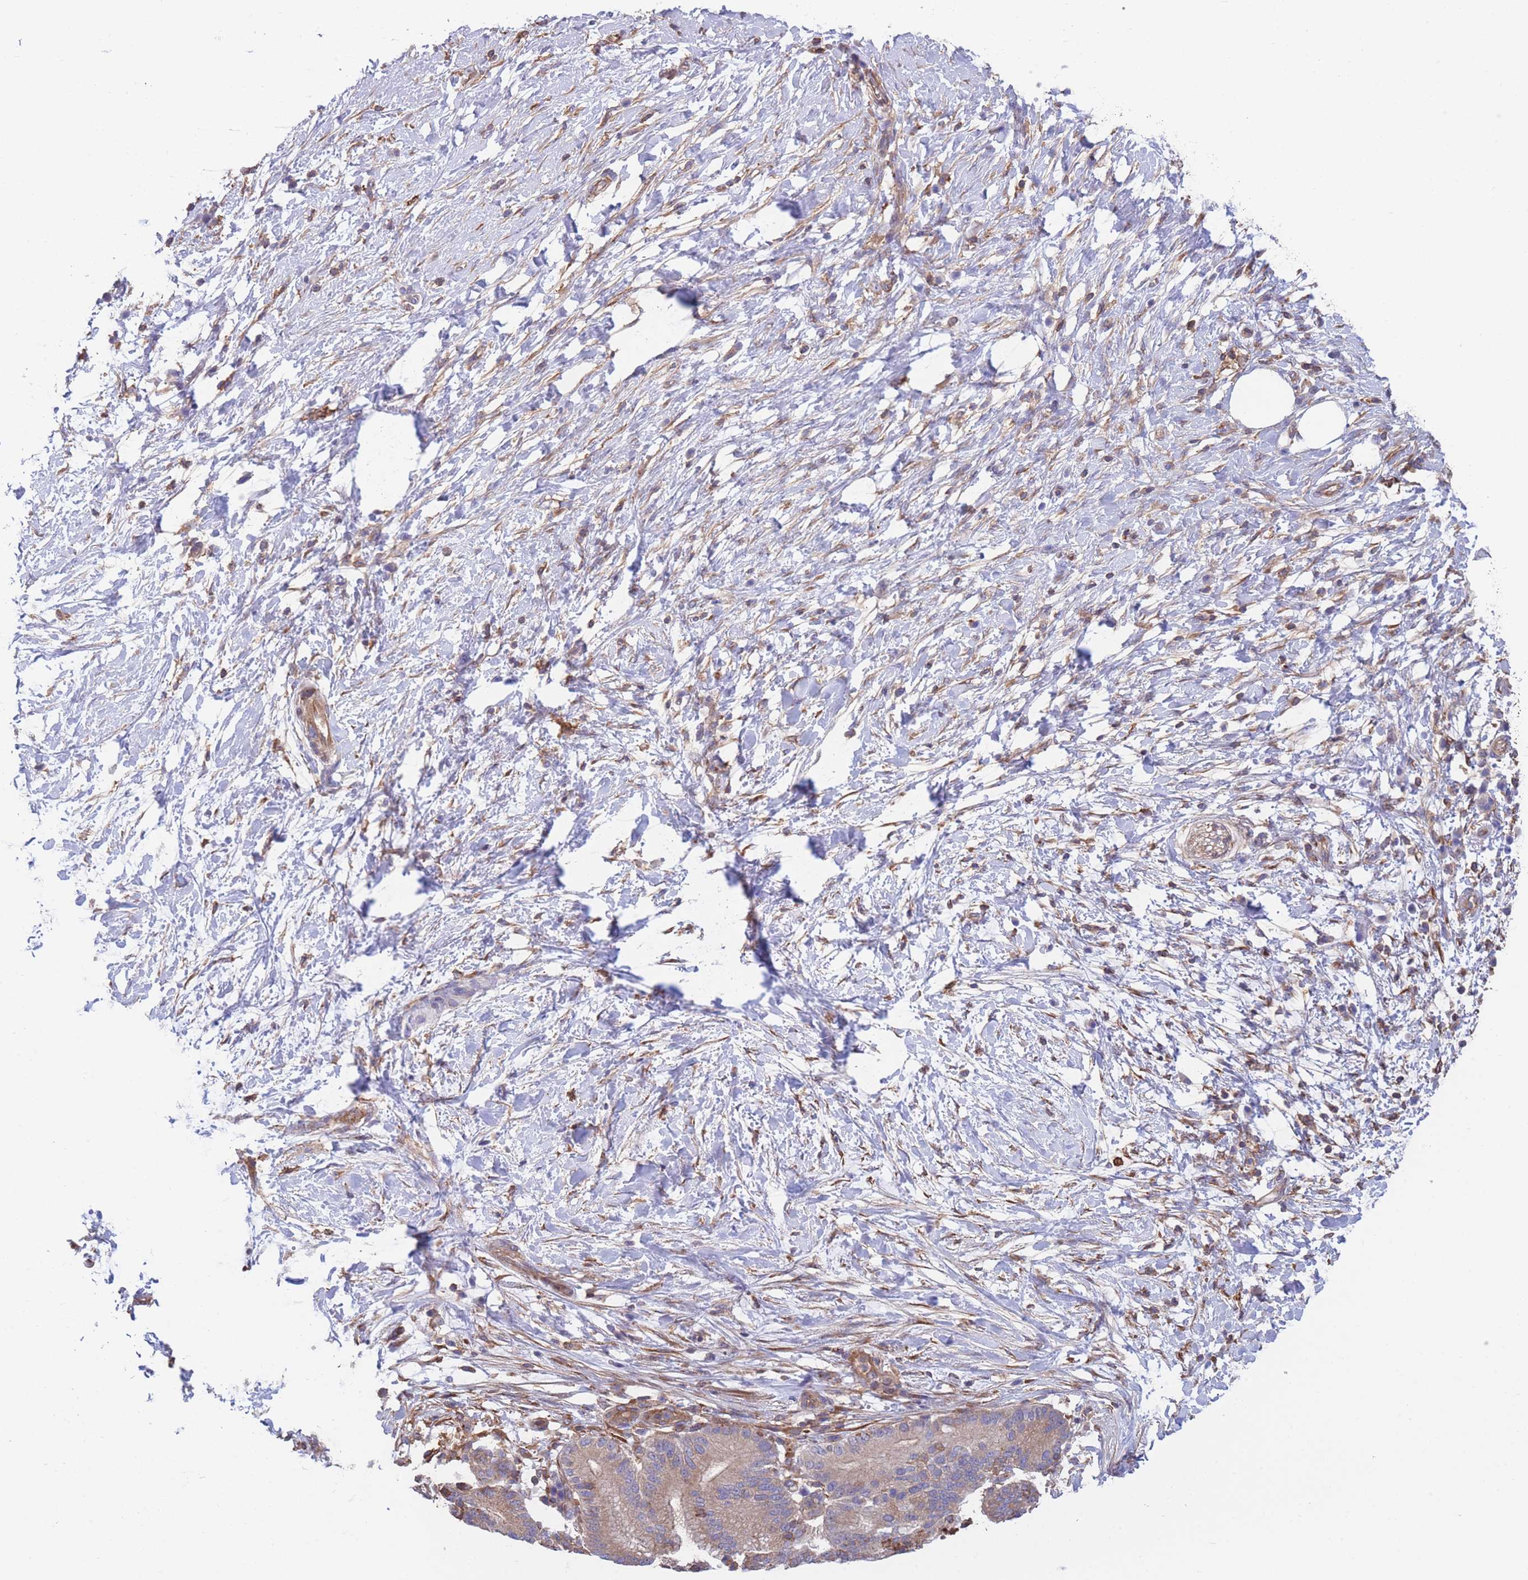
{"staining": {"intensity": "weak", "quantity": ">75%", "location": "cytoplasmic/membranous"}, "tissue": "pancreatic cancer", "cell_type": "Tumor cells", "image_type": "cancer", "snomed": [{"axis": "morphology", "description": "Adenocarcinoma, NOS"}, {"axis": "topography", "description": "Pancreas"}], "caption": "Pancreatic cancer (adenocarcinoma) stained with DAB (3,3'-diaminobenzidine) immunohistochemistry (IHC) shows low levels of weak cytoplasmic/membranous expression in about >75% of tumor cells.", "gene": "LRRN4CL", "patient": {"sex": "male", "age": 68}}